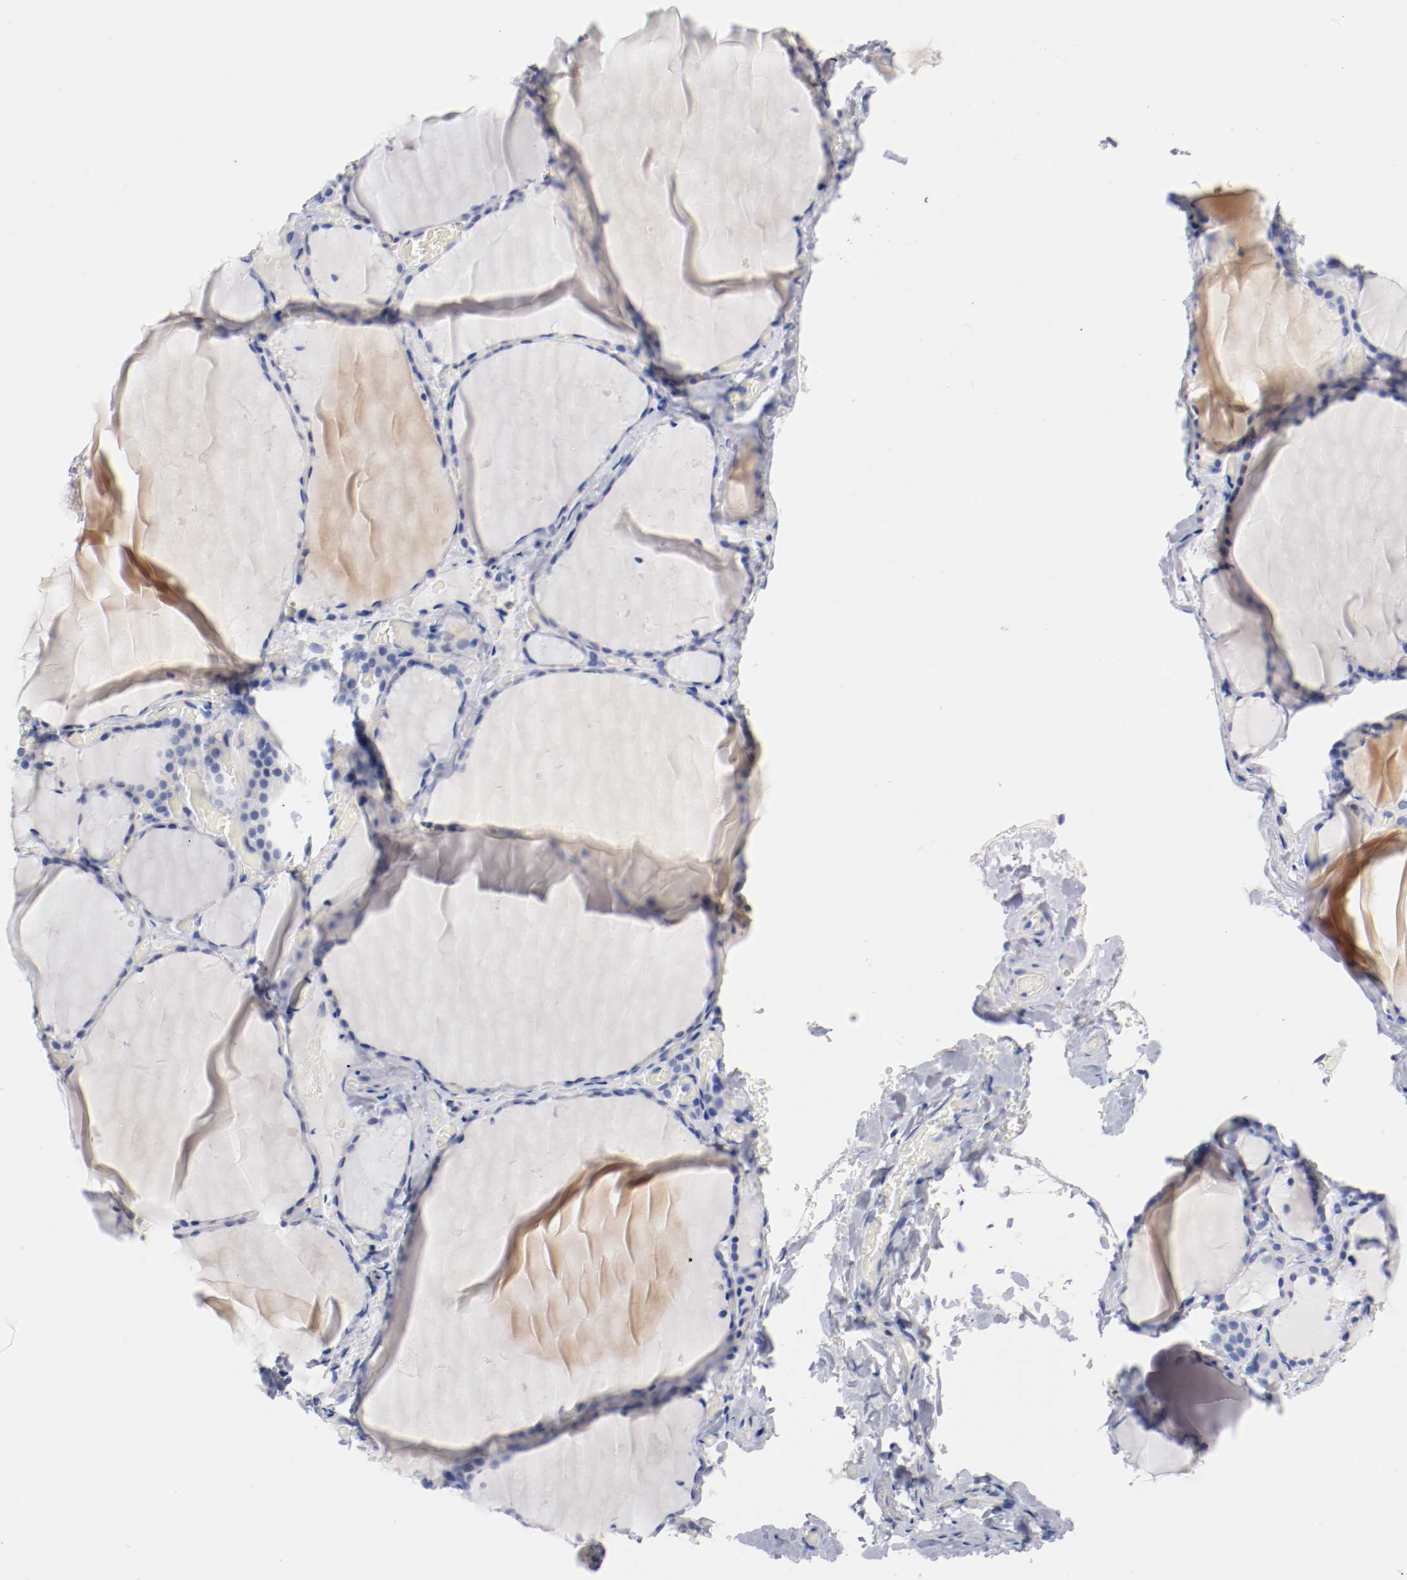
{"staining": {"intensity": "negative", "quantity": "none", "location": "none"}, "tissue": "thyroid gland", "cell_type": "Glandular cells", "image_type": "normal", "snomed": [{"axis": "morphology", "description": "Normal tissue, NOS"}, {"axis": "topography", "description": "Thyroid gland"}], "caption": "Photomicrograph shows no protein positivity in glandular cells of benign thyroid gland.", "gene": "FGFBP1", "patient": {"sex": "female", "age": 22}}